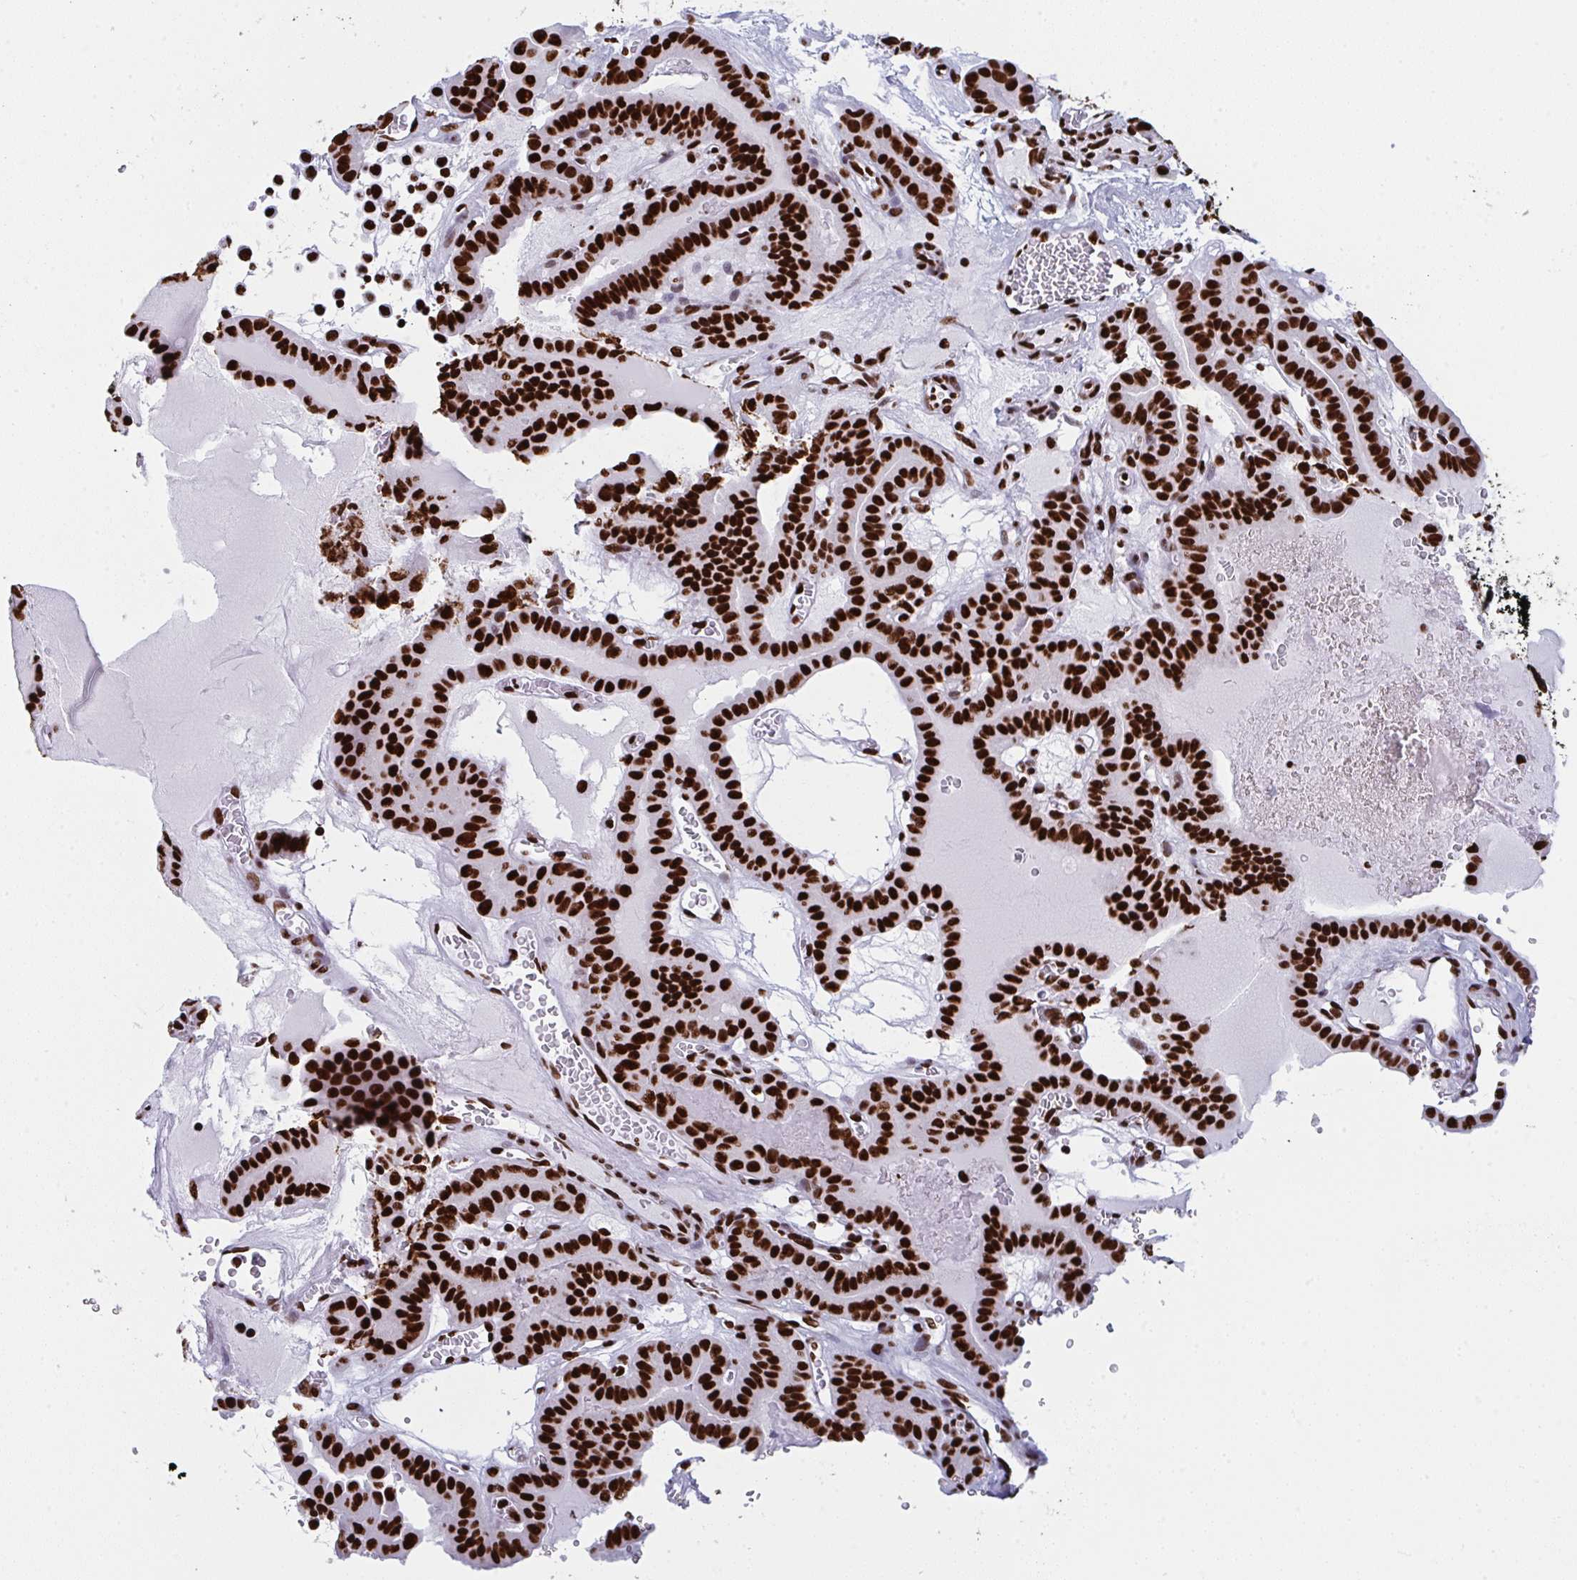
{"staining": {"intensity": "strong", "quantity": ">75%", "location": "nuclear"}, "tissue": "thyroid cancer", "cell_type": "Tumor cells", "image_type": "cancer", "snomed": [{"axis": "morphology", "description": "Papillary adenocarcinoma, NOS"}, {"axis": "topography", "description": "Thyroid gland"}], "caption": "Immunohistochemical staining of human thyroid papillary adenocarcinoma displays strong nuclear protein expression in about >75% of tumor cells.", "gene": "GAR1", "patient": {"sex": "male", "age": 87}}